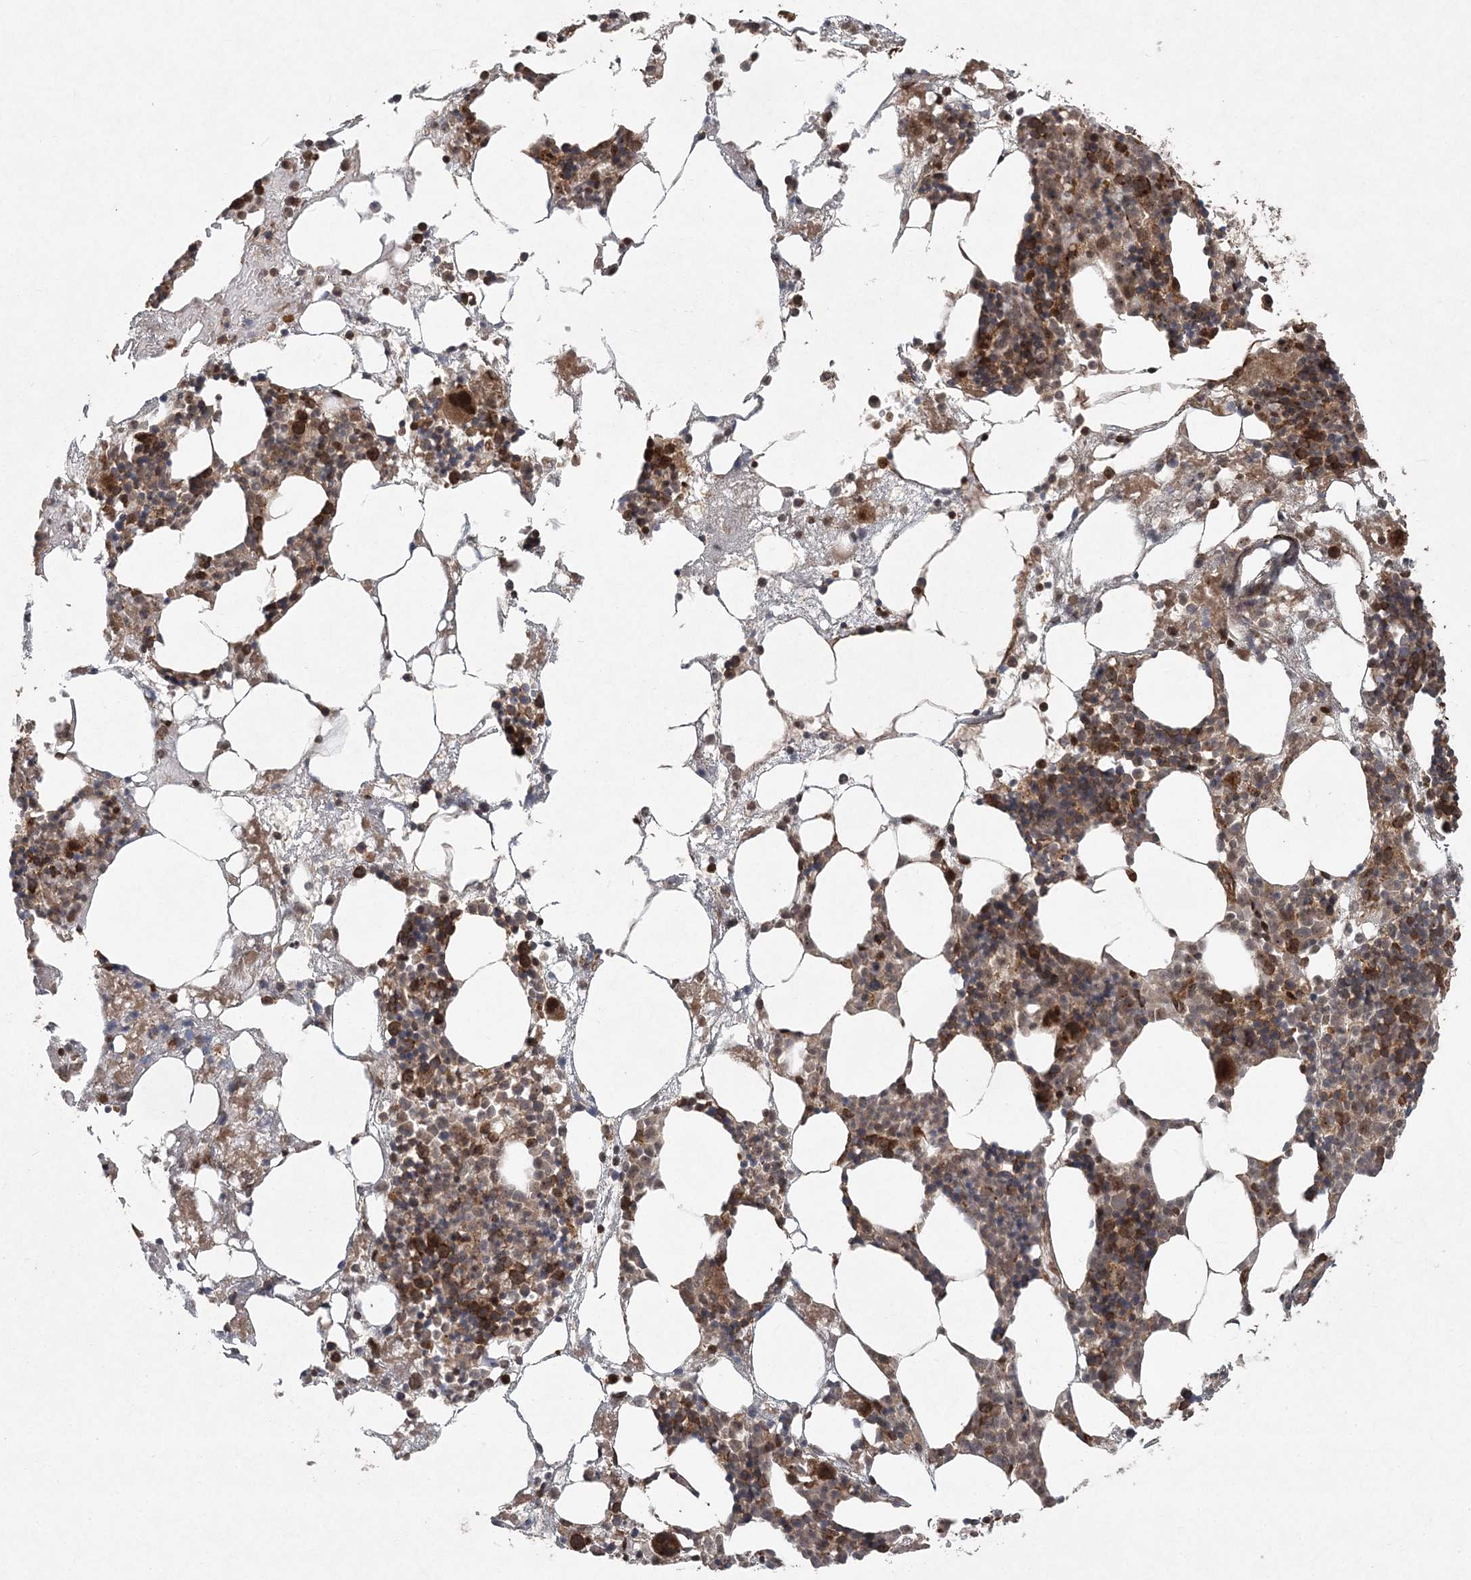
{"staining": {"intensity": "strong", "quantity": "25%-75%", "location": "cytoplasmic/membranous,nuclear"}, "tissue": "bone marrow", "cell_type": "Hematopoietic cells", "image_type": "normal", "snomed": [{"axis": "morphology", "description": "Normal tissue, NOS"}, {"axis": "topography", "description": "Bone marrow"}], "caption": "IHC photomicrograph of unremarkable human bone marrow stained for a protein (brown), which demonstrates high levels of strong cytoplasmic/membranous,nuclear expression in about 25%-75% of hematopoietic cells.", "gene": "SERINC1", "patient": {"sex": "male", "age": 48}}